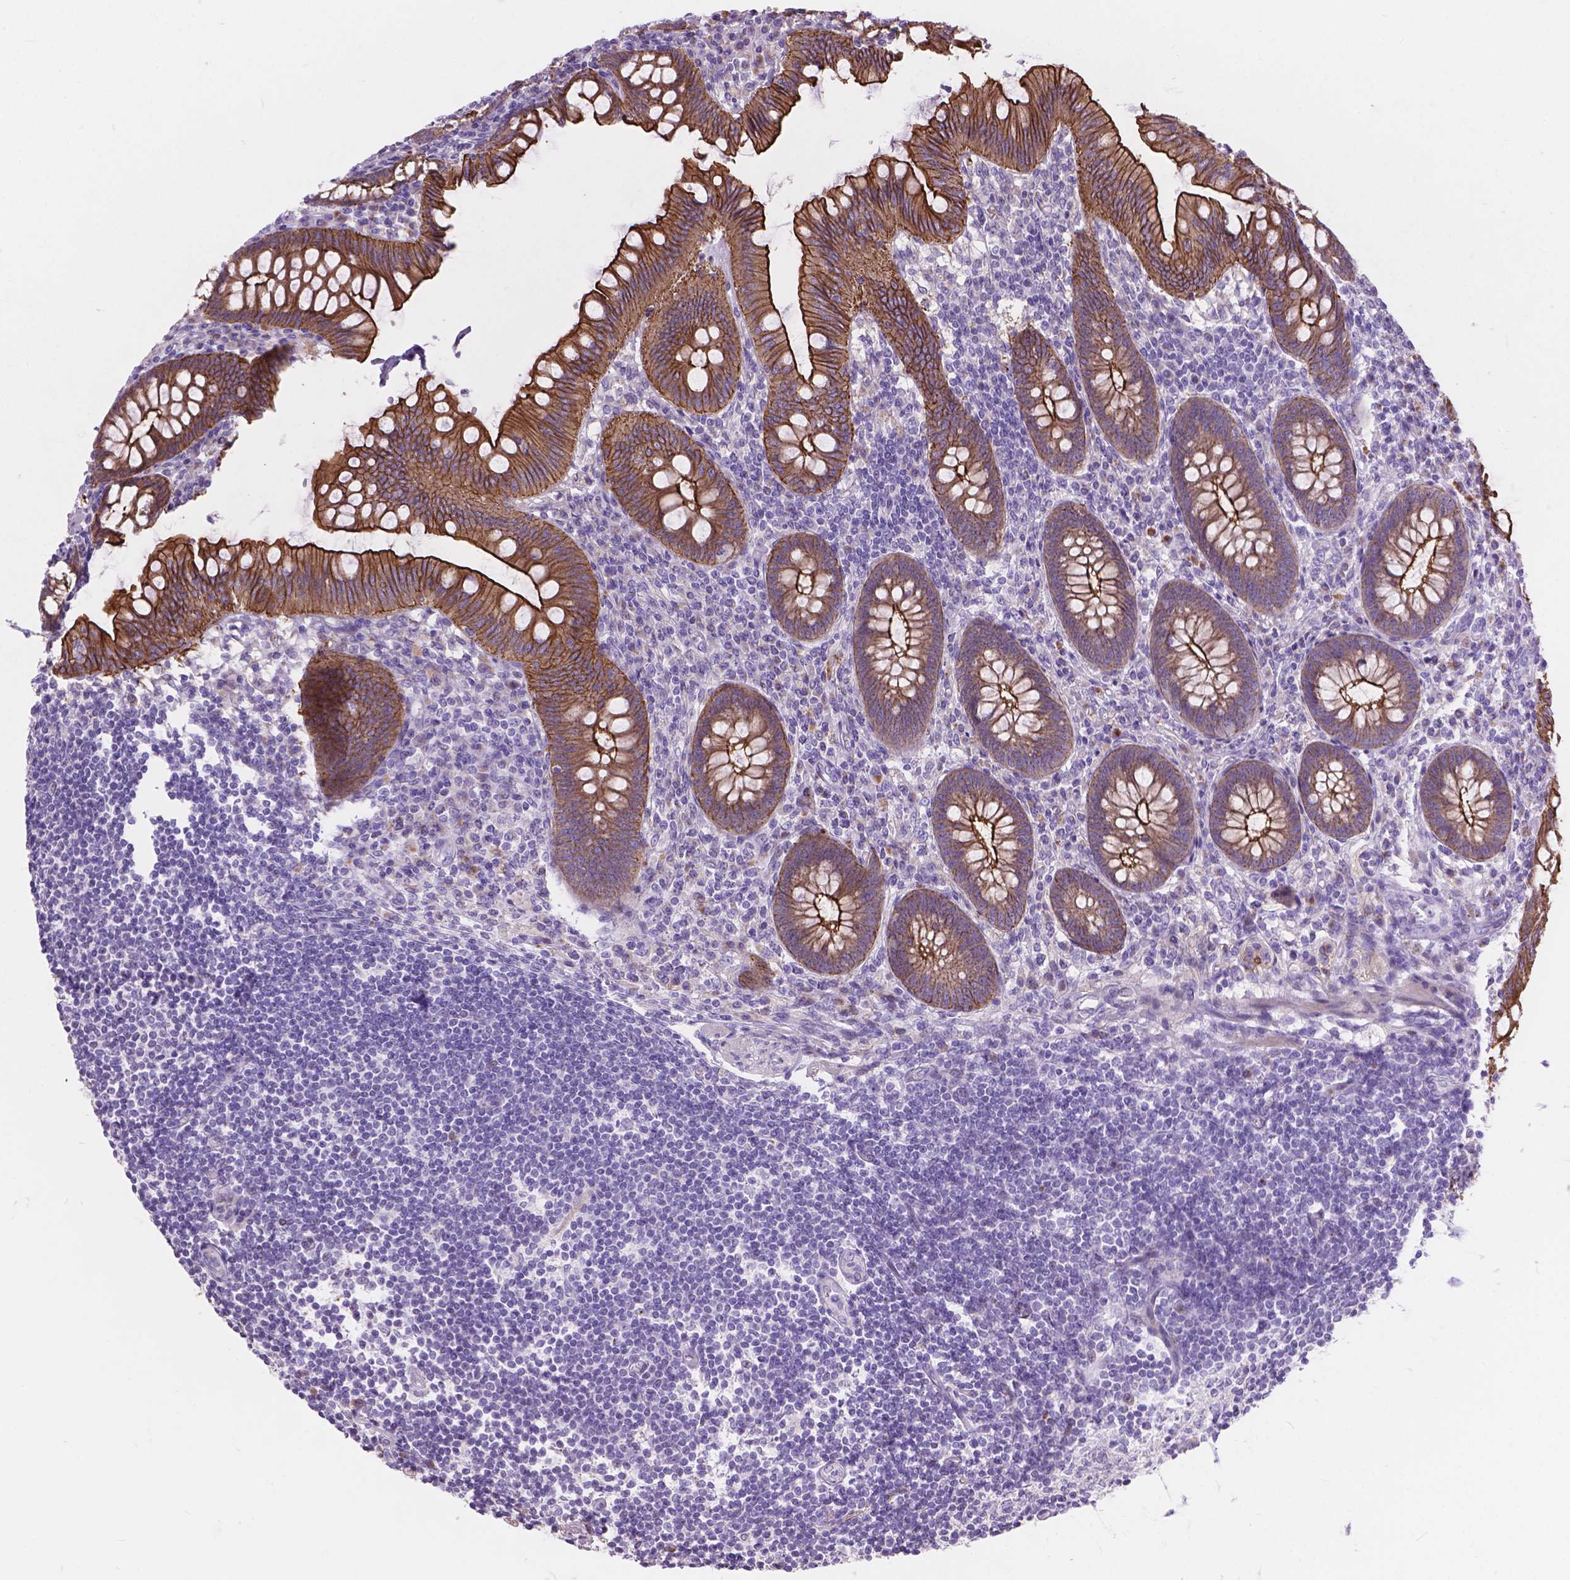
{"staining": {"intensity": "moderate", "quantity": ">75%", "location": "cytoplasmic/membranous"}, "tissue": "appendix", "cell_type": "Glandular cells", "image_type": "normal", "snomed": [{"axis": "morphology", "description": "Normal tissue, NOS"}, {"axis": "topography", "description": "Appendix"}], "caption": "IHC photomicrograph of normal human appendix stained for a protein (brown), which shows medium levels of moderate cytoplasmic/membranous positivity in approximately >75% of glandular cells.", "gene": "MYH14", "patient": {"sex": "female", "age": 57}}